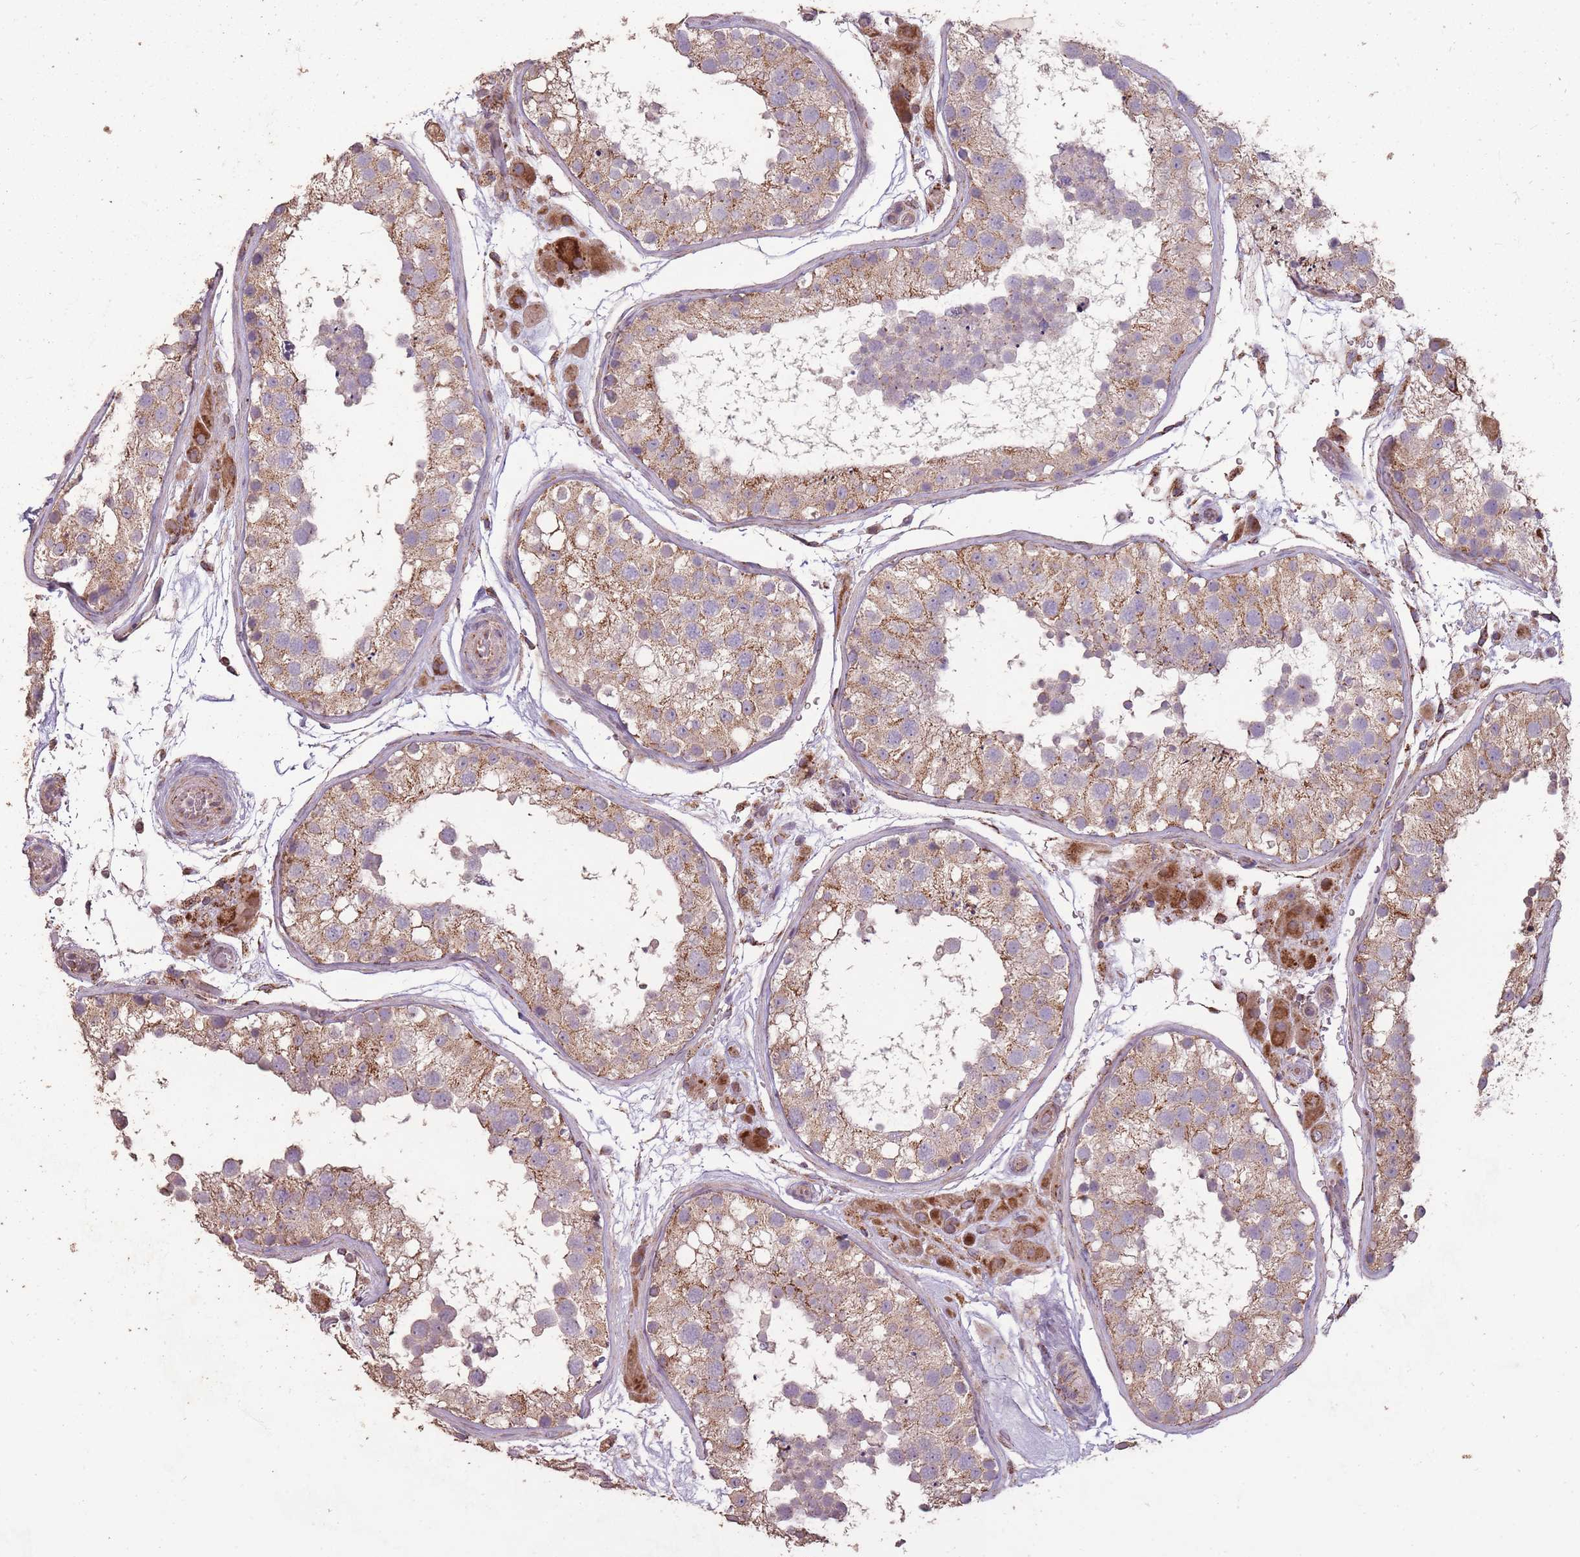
{"staining": {"intensity": "strong", "quantity": ">75%", "location": "cytoplasmic/membranous"}, "tissue": "testis", "cell_type": "Cells in seminiferous ducts", "image_type": "normal", "snomed": [{"axis": "morphology", "description": "Normal tissue, NOS"}, {"axis": "topography", "description": "Testis"}], "caption": "IHC histopathology image of unremarkable testis: human testis stained using IHC reveals high levels of strong protein expression localized specifically in the cytoplasmic/membranous of cells in seminiferous ducts, appearing as a cytoplasmic/membranous brown color.", "gene": "CNOT8", "patient": {"sex": "male", "age": 26}}